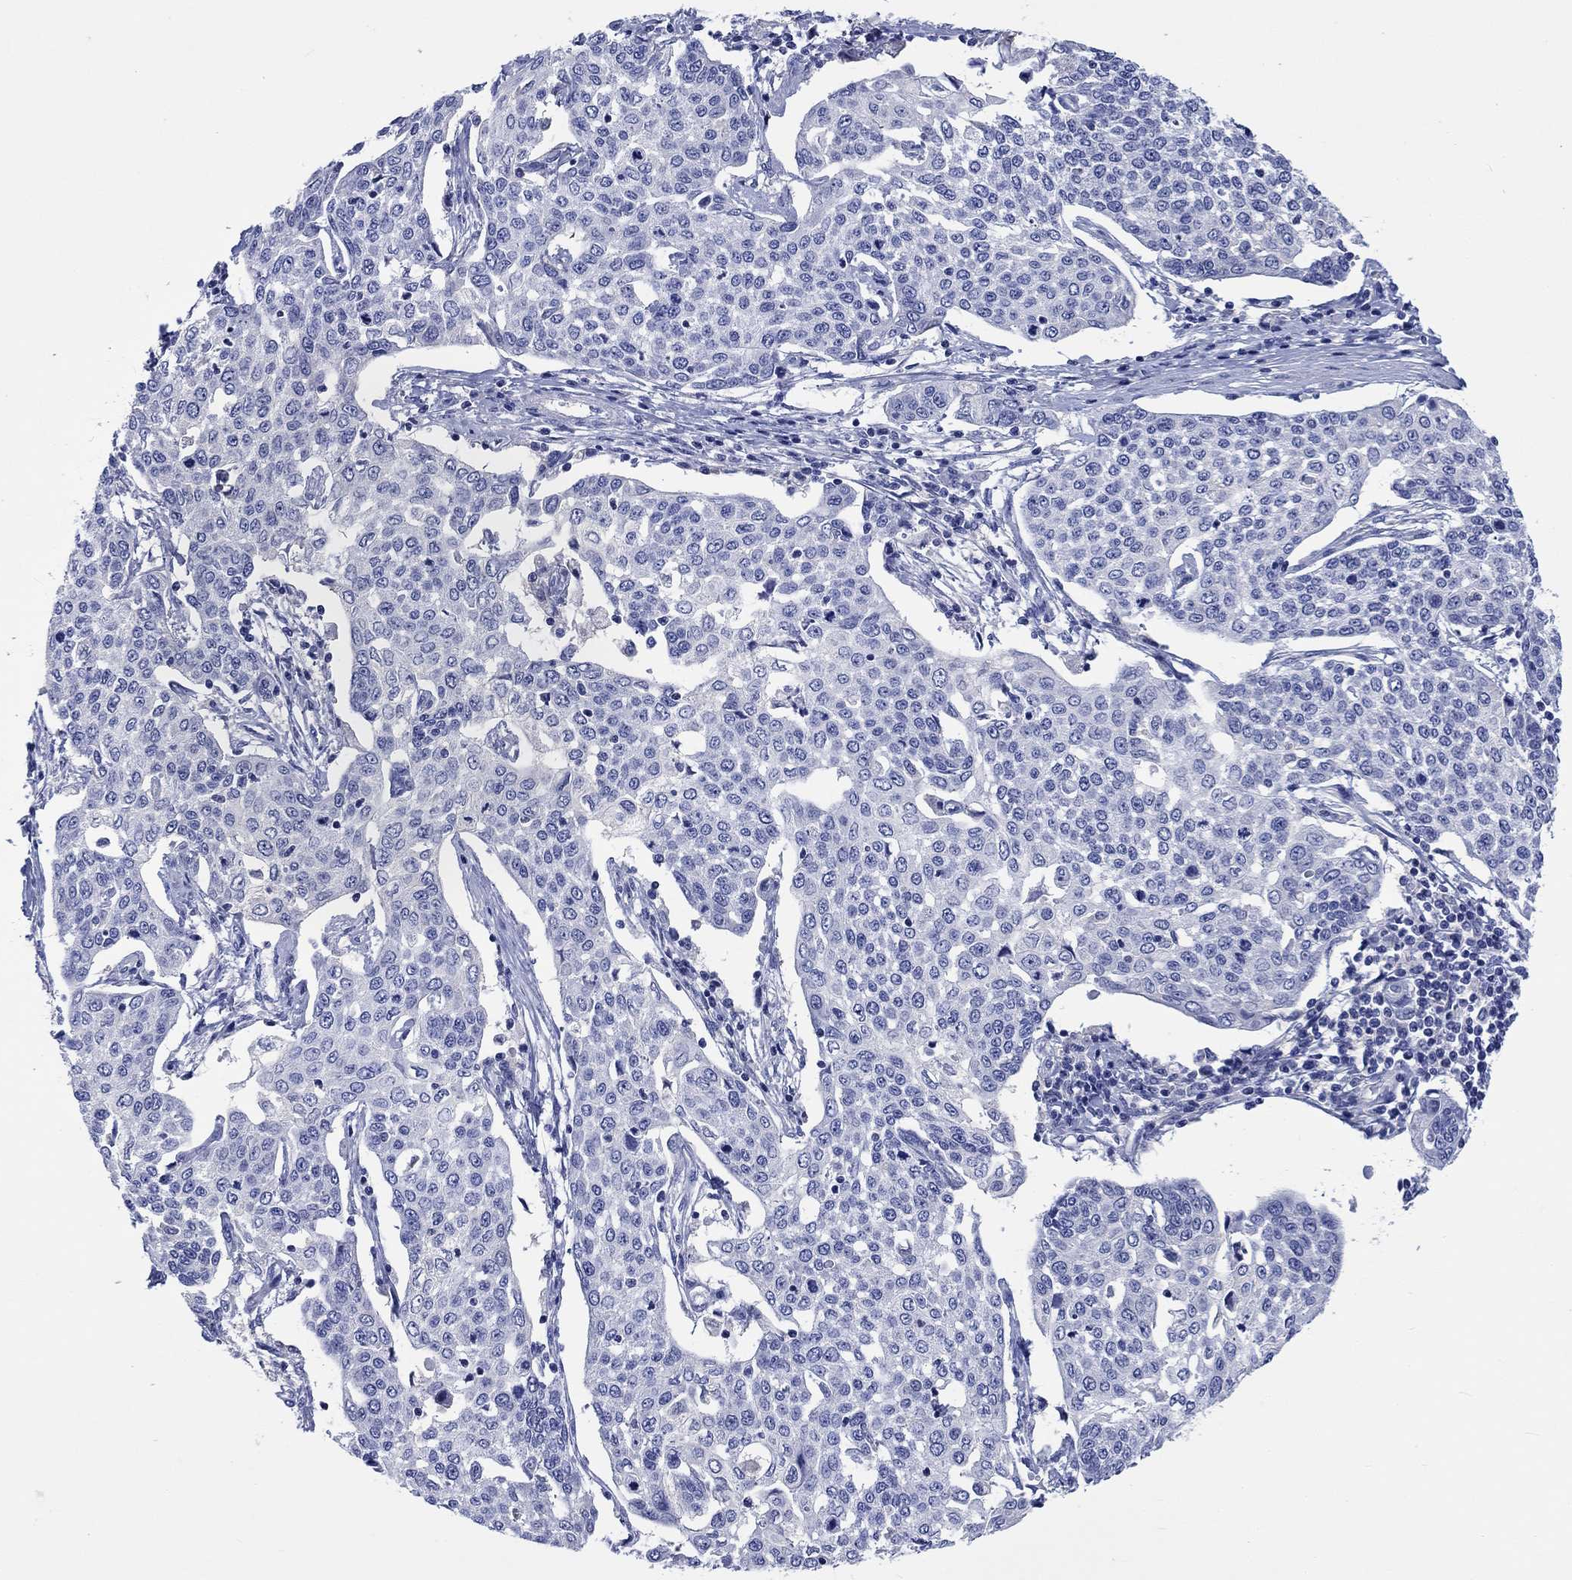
{"staining": {"intensity": "negative", "quantity": "none", "location": "none"}, "tissue": "cervical cancer", "cell_type": "Tumor cells", "image_type": "cancer", "snomed": [{"axis": "morphology", "description": "Squamous cell carcinoma, NOS"}, {"axis": "topography", "description": "Cervix"}], "caption": "This is a photomicrograph of immunohistochemistry (IHC) staining of cervical cancer, which shows no expression in tumor cells.", "gene": "TOMM20L", "patient": {"sex": "female", "age": 34}}